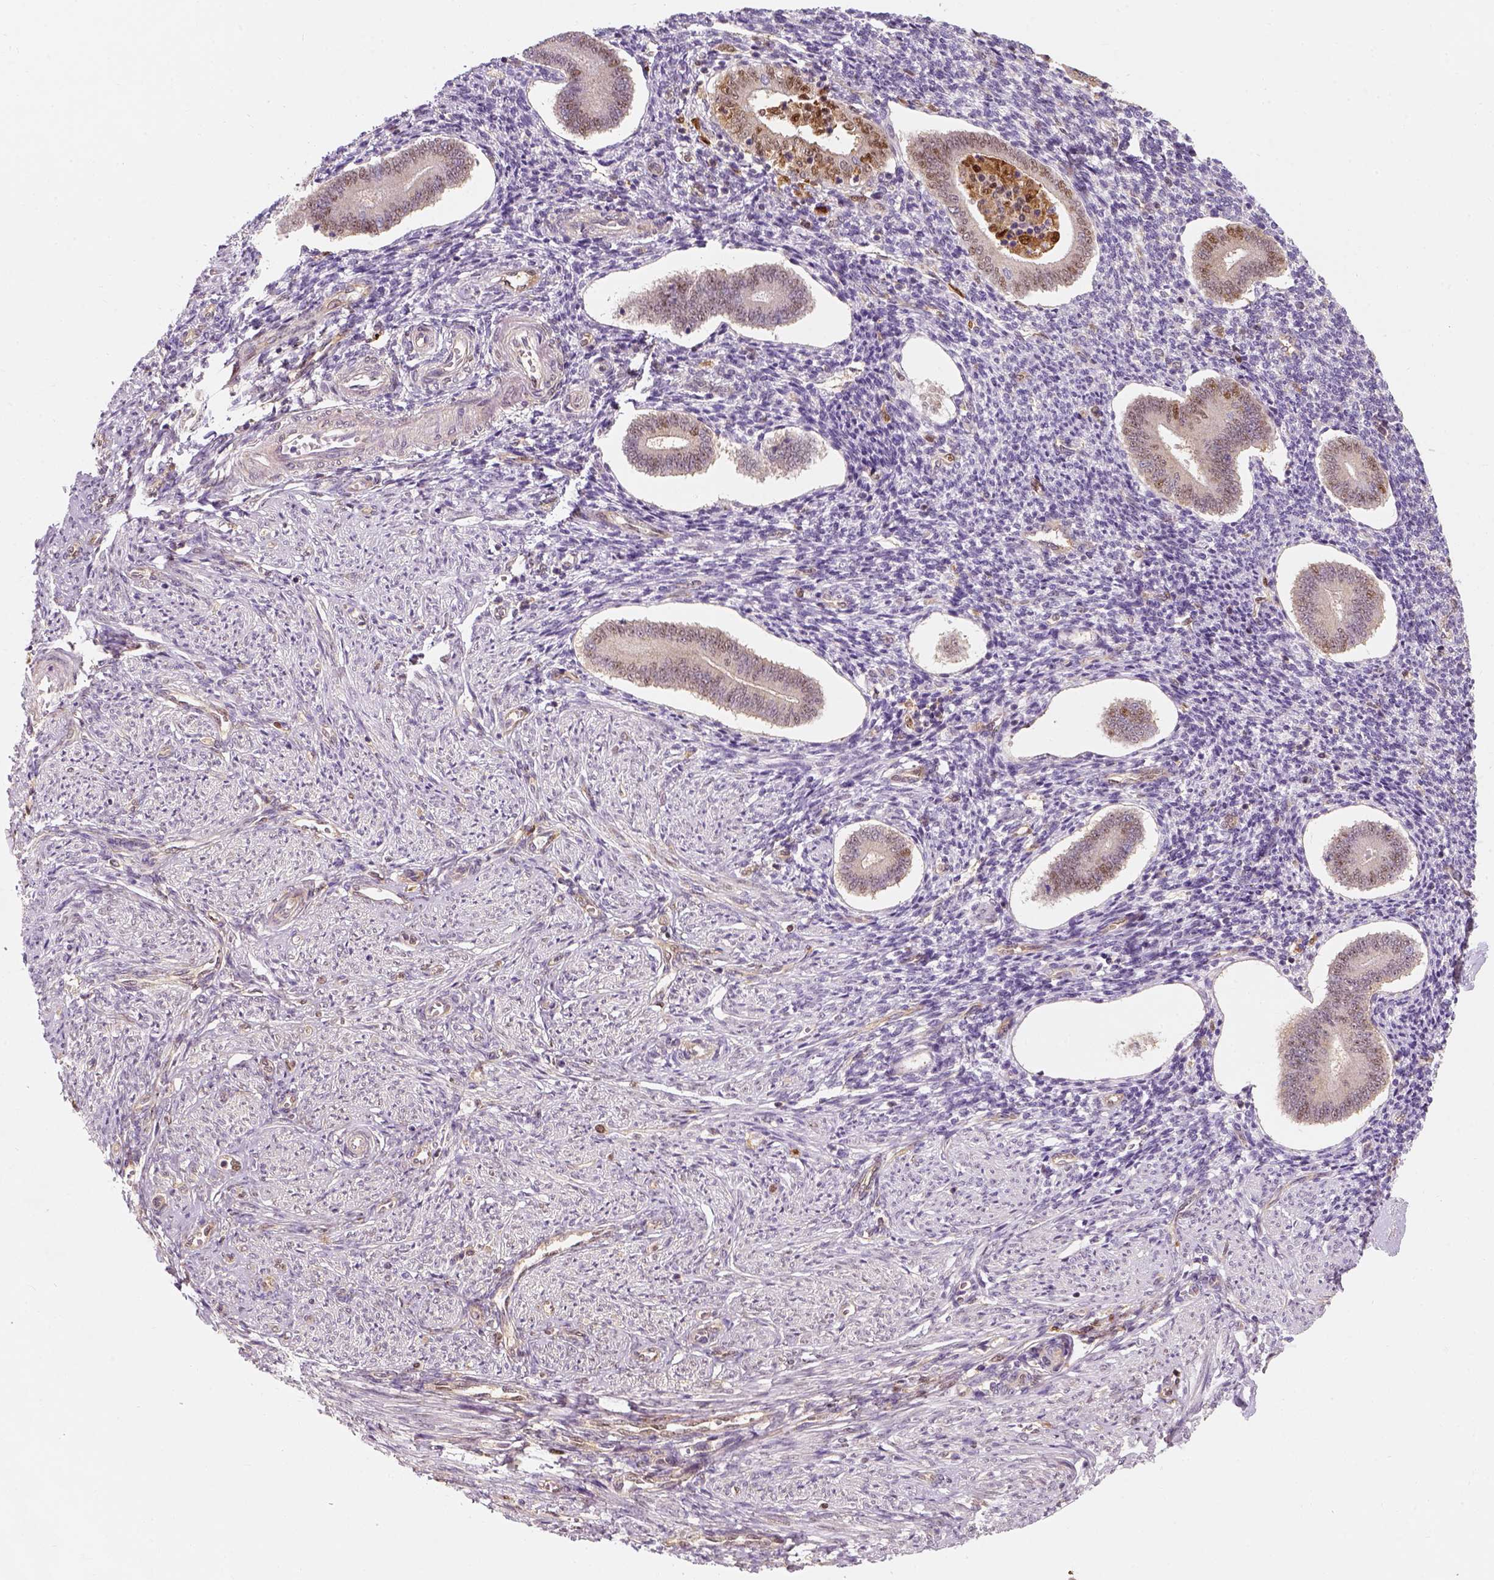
{"staining": {"intensity": "negative", "quantity": "none", "location": "none"}, "tissue": "endometrium", "cell_type": "Cells in endometrial stroma", "image_type": "normal", "snomed": [{"axis": "morphology", "description": "Normal tissue, NOS"}, {"axis": "topography", "description": "Endometrium"}], "caption": "Immunohistochemistry (IHC) histopathology image of normal endometrium stained for a protein (brown), which demonstrates no expression in cells in endometrial stroma. The staining was performed using DAB (3,3'-diaminobenzidine) to visualize the protein expression in brown, while the nuclei were stained in blue with hematoxylin (Magnification: 20x).", "gene": "SQSTM1", "patient": {"sex": "female", "age": 40}}